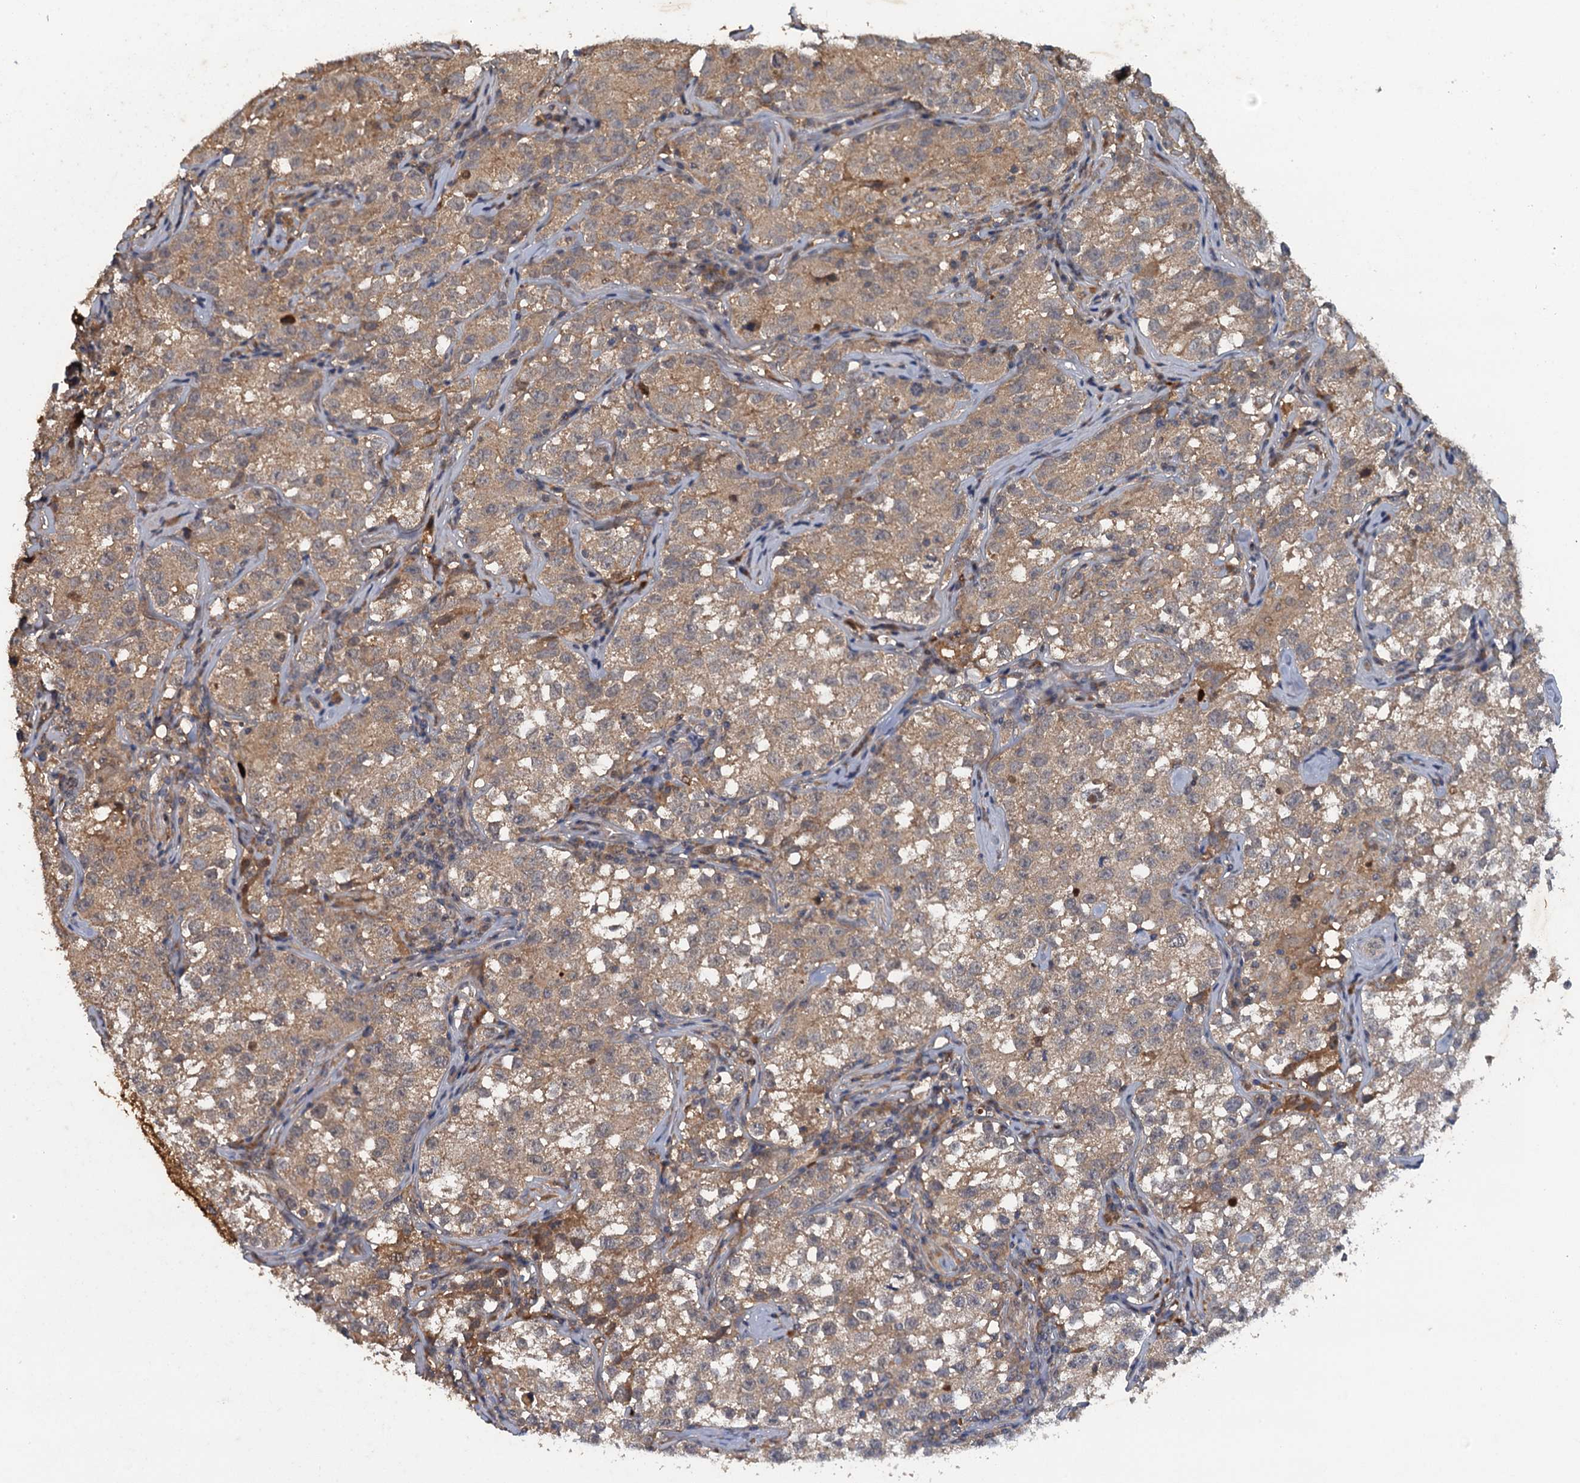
{"staining": {"intensity": "weak", "quantity": ">75%", "location": "cytoplasmic/membranous"}, "tissue": "testis cancer", "cell_type": "Tumor cells", "image_type": "cancer", "snomed": [{"axis": "morphology", "description": "Seminoma, NOS"}, {"axis": "morphology", "description": "Carcinoma, Embryonal, NOS"}, {"axis": "topography", "description": "Testis"}], "caption": "Immunohistochemical staining of testis seminoma reveals low levels of weak cytoplasmic/membranous positivity in about >75% of tumor cells. The protein of interest is stained brown, and the nuclei are stained in blue (DAB (3,3'-diaminobenzidine) IHC with brightfield microscopy, high magnification).", "gene": "HAPLN3", "patient": {"sex": "male", "age": 43}}